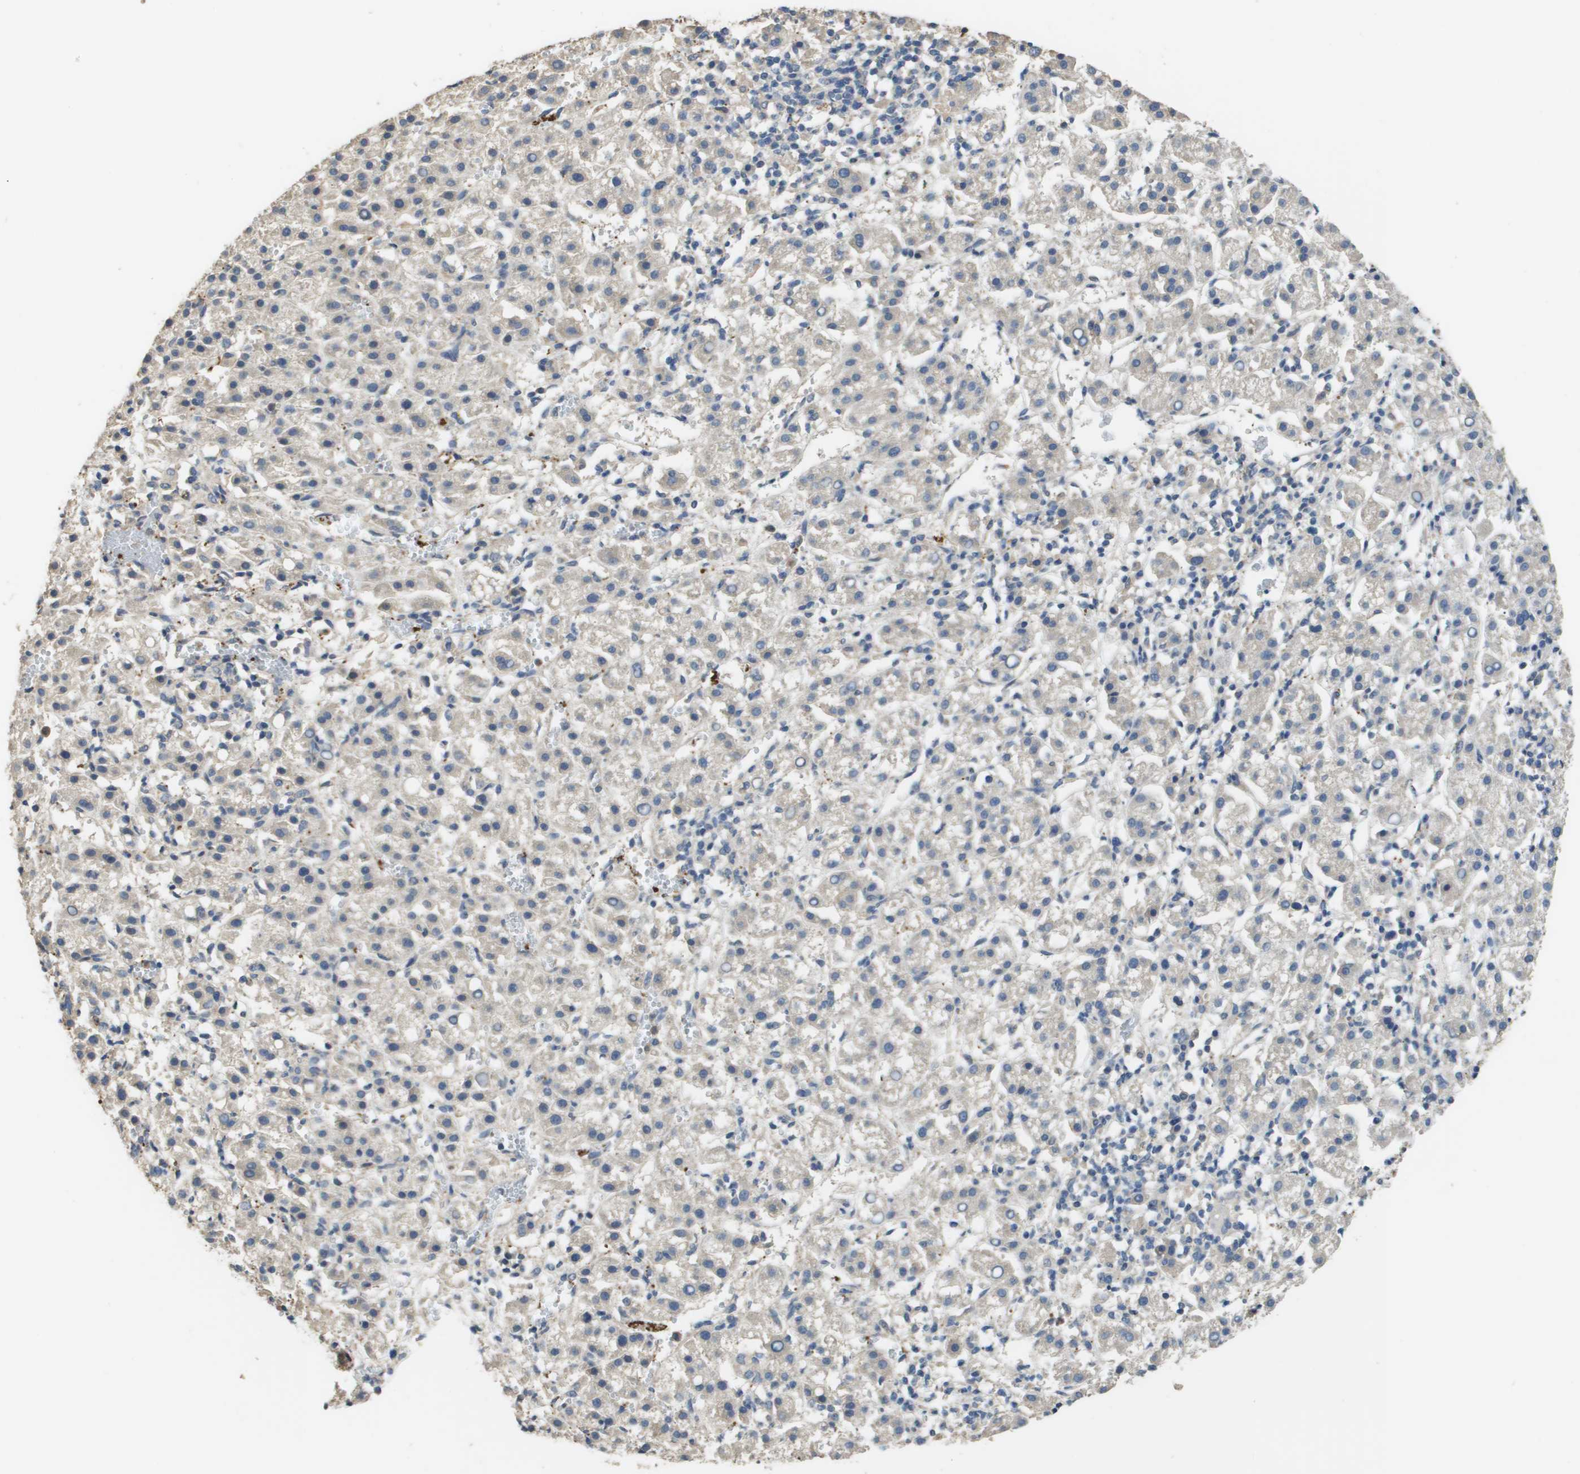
{"staining": {"intensity": "negative", "quantity": "none", "location": "none"}, "tissue": "liver cancer", "cell_type": "Tumor cells", "image_type": "cancer", "snomed": [{"axis": "morphology", "description": "Carcinoma, Hepatocellular, NOS"}, {"axis": "topography", "description": "Liver"}], "caption": "Tumor cells show no significant staining in liver cancer.", "gene": "RAB27B", "patient": {"sex": "female", "age": 58}}